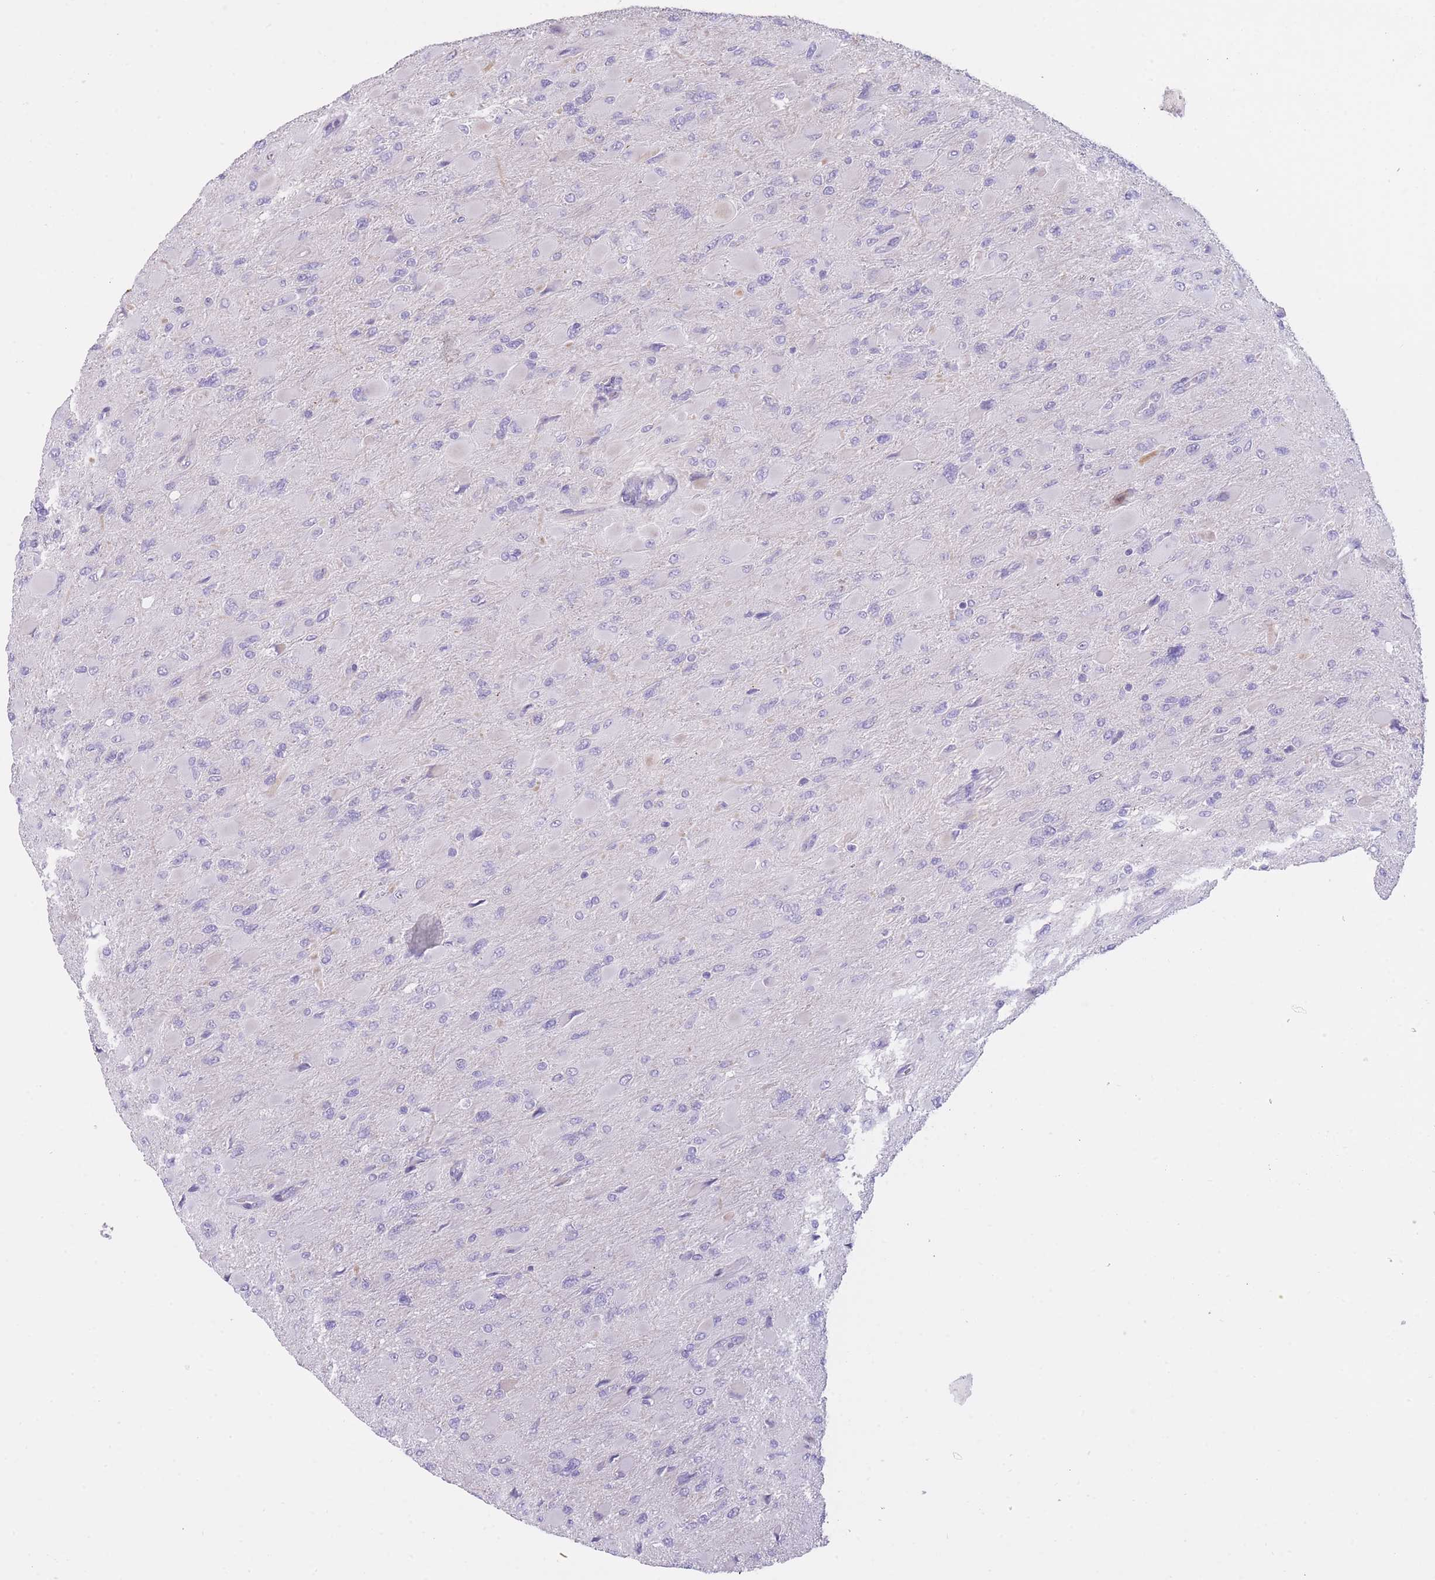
{"staining": {"intensity": "negative", "quantity": "none", "location": "none"}, "tissue": "glioma", "cell_type": "Tumor cells", "image_type": "cancer", "snomed": [{"axis": "morphology", "description": "Glioma, malignant, High grade"}, {"axis": "topography", "description": "Cerebral cortex"}], "caption": "High power microscopy histopathology image of an immunohistochemistry (IHC) photomicrograph of malignant glioma (high-grade), revealing no significant expression in tumor cells.", "gene": "IMPG1", "patient": {"sex": "female", "age": 36}}